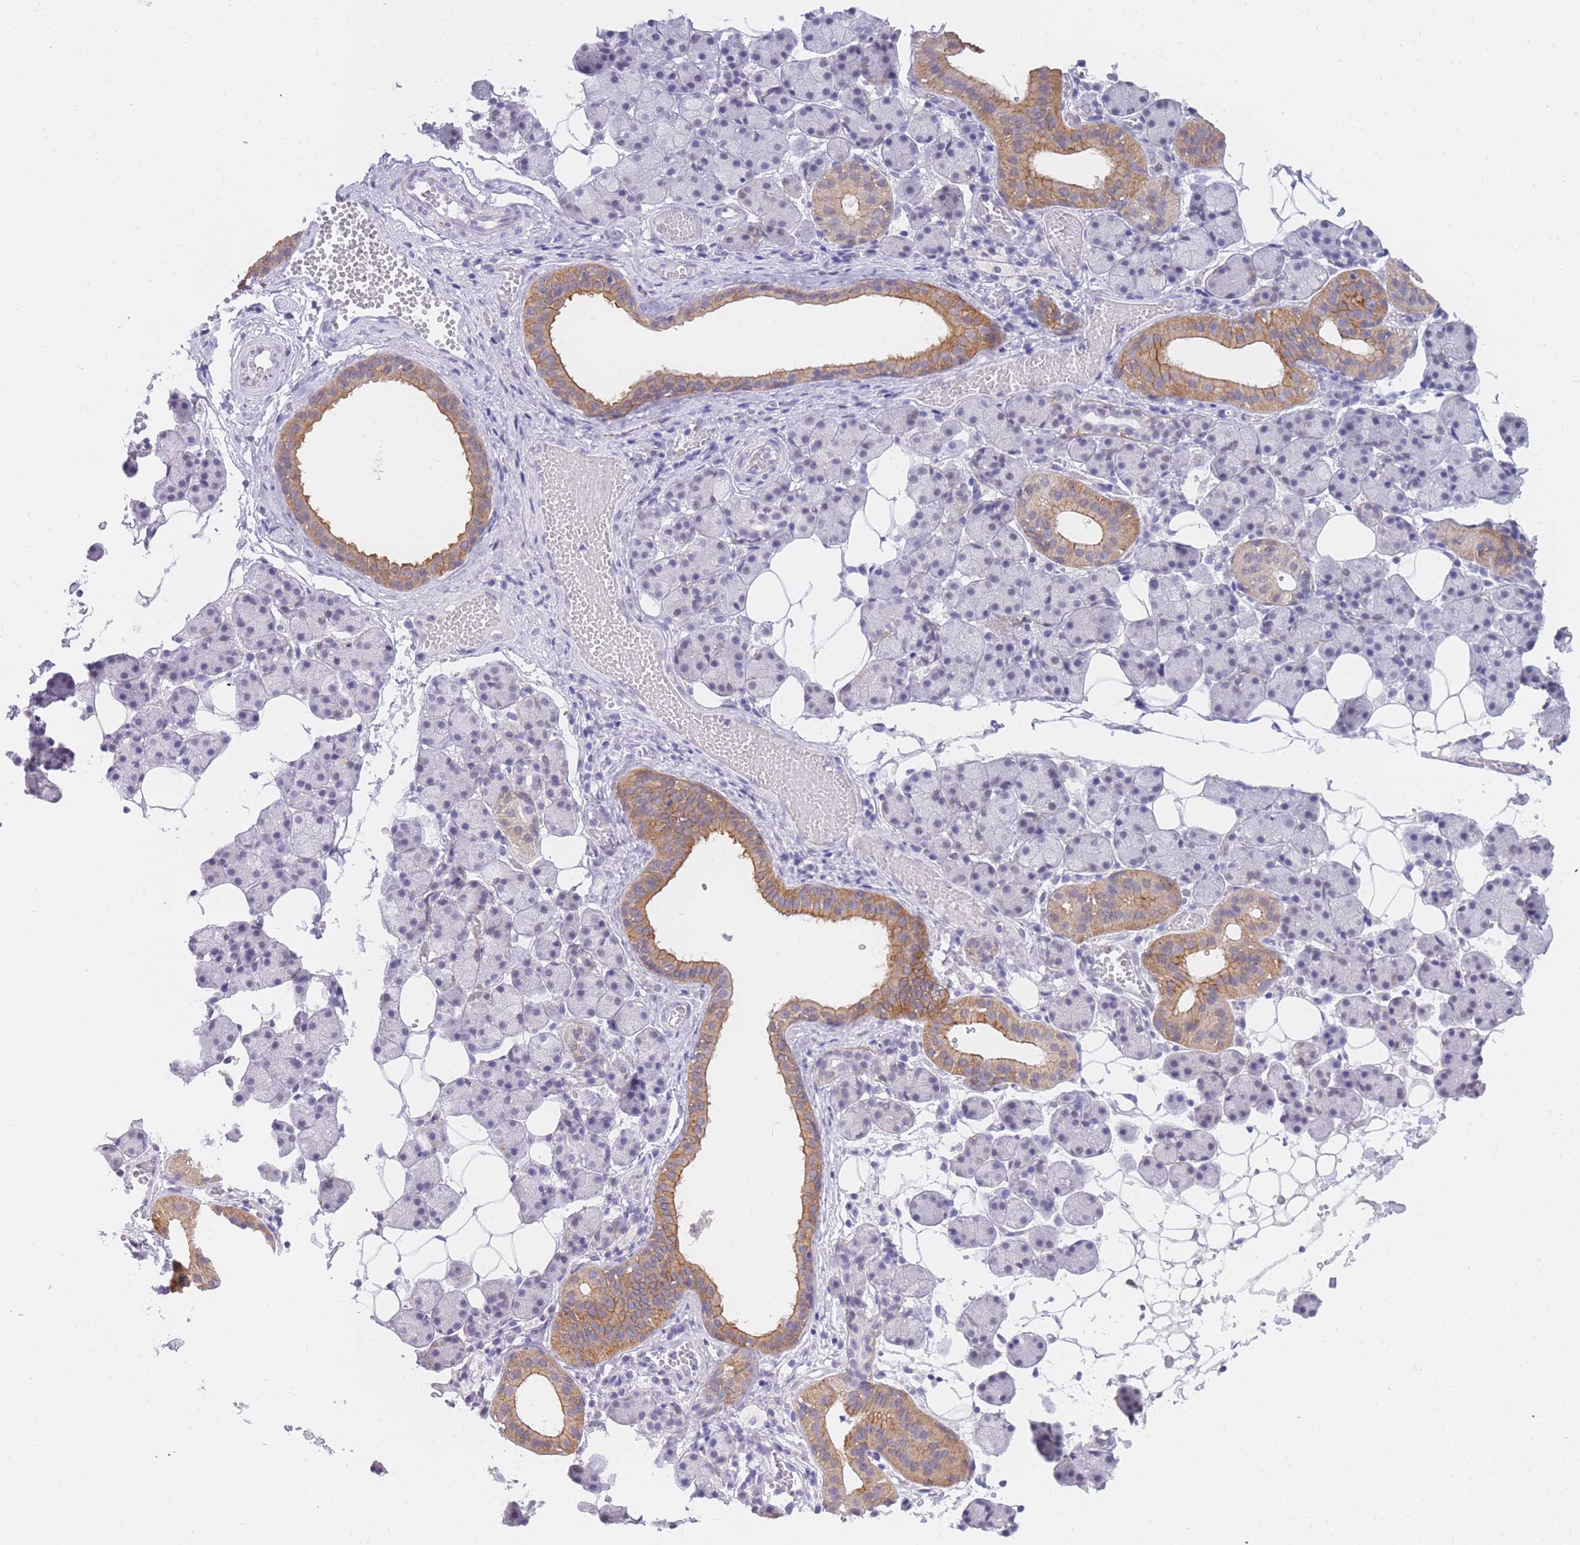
{"staining": {"intensity": "moderate", "quantity": "<25%", "location": "cytoplasmic/membranous"}, "tissue": "salivary gland", "cell_type": "Glandular cells", "image_type": "normal", "snomed": [{"axis": "morphology", "description": "Normal tissue, NOS"}, {"axis": "topography", "description": "Salivary gland"}], "caption": "IHC of normal salivary gland exhibits low levels of moderate cytoplasmic/membranous positivity in approximately <25% of glandular cells. (DAB = brown stain, brightfield microscopy at high magnification).", "gene": "FRAT2", "patient": {"sex": "female", "age": 33}}